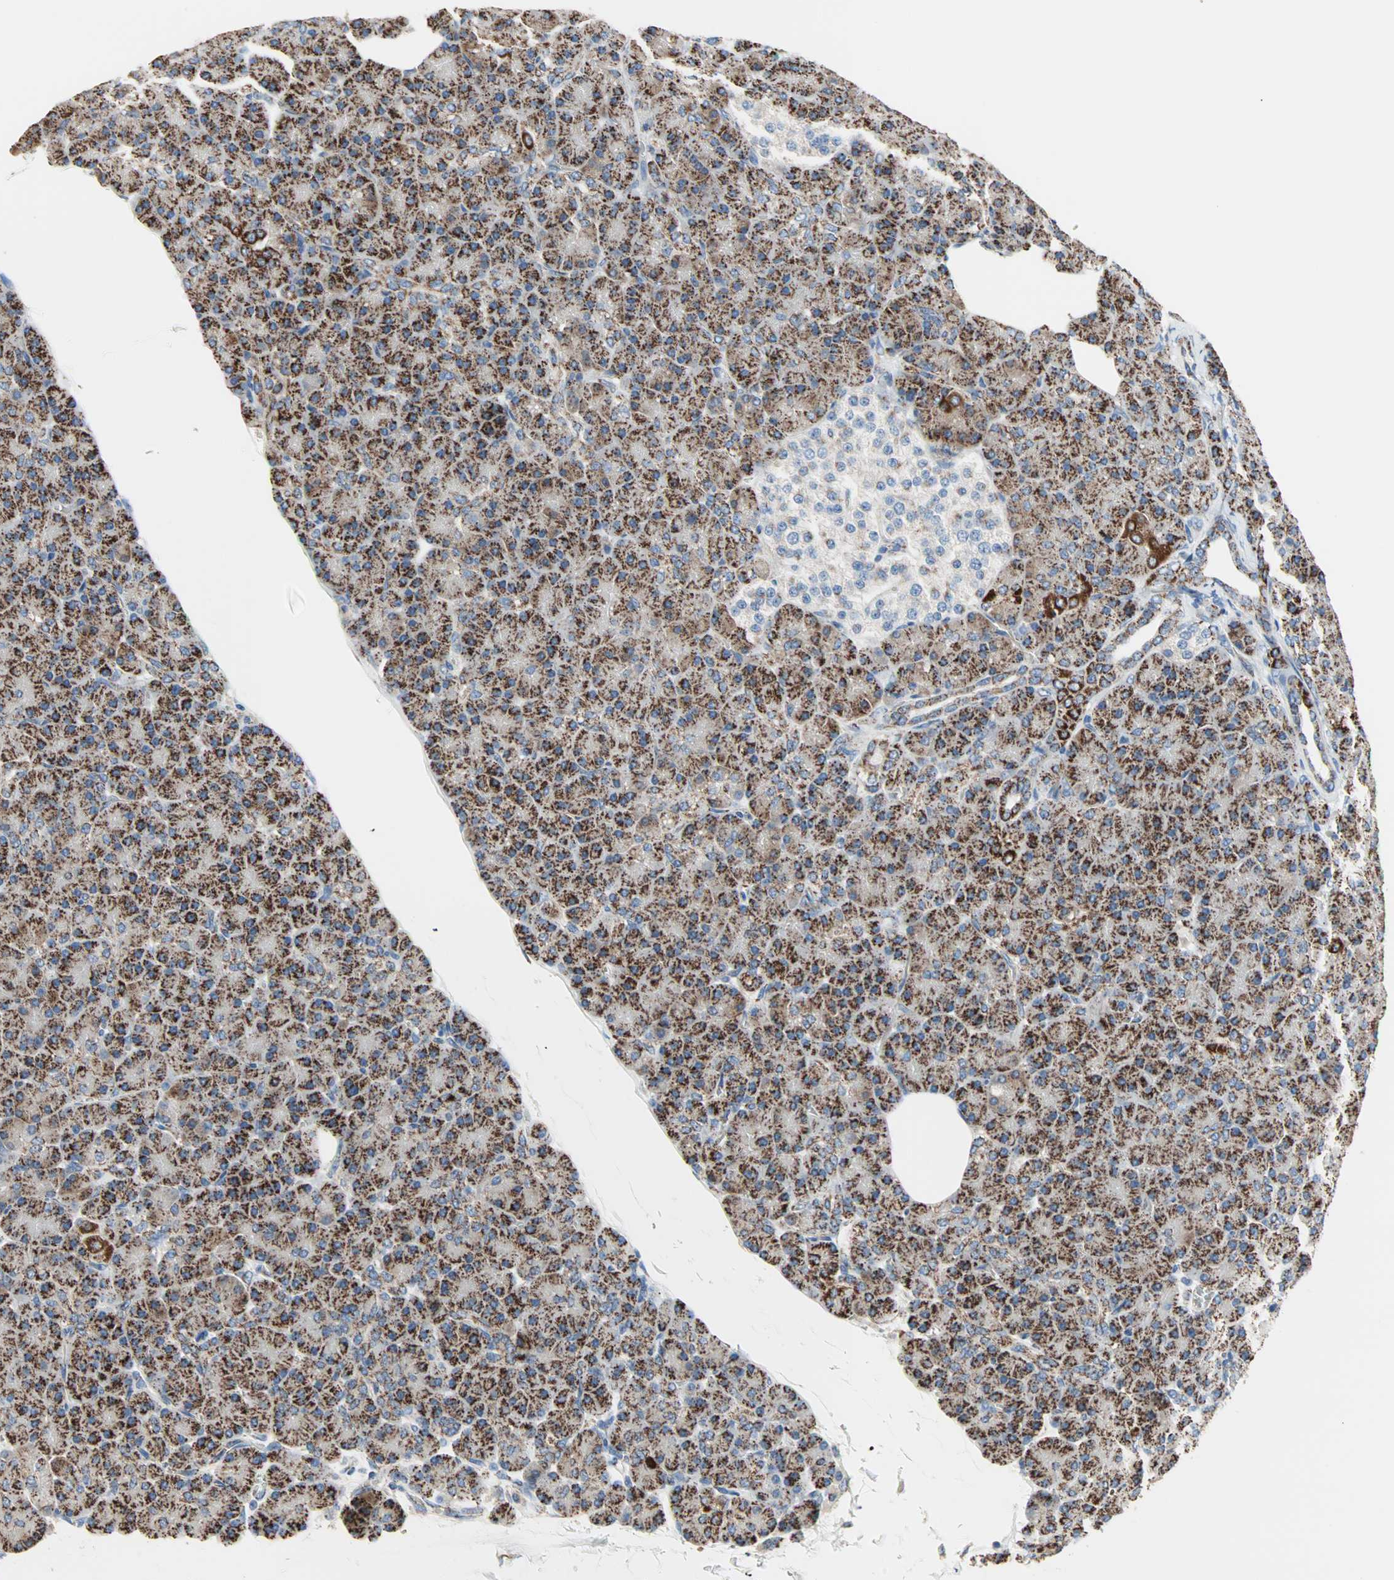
{"staining": {"intensity": "strong", "quantity": ">75%", "location": "cytoplasmic/membranous"}, "tissue": "pancreas", "cell_type": "Exocrine glandular cells", "image_type": "normal", "snomed": [{"axis": "morphology", "description": "Normal tissue, NOS"}, {"axis": "topography", "description": "Pancreas"}], "caption": "Strong cytoplasmic/membranous expression is present in about >75% of exocrine glandular cells in benign pancreas. (DAB (3,3'-diaminobenzidine) IHC, brown staining for protein, blue staining for nuclei).", "gene": "TST", "patient": {"sex": "female", "age": 43}}